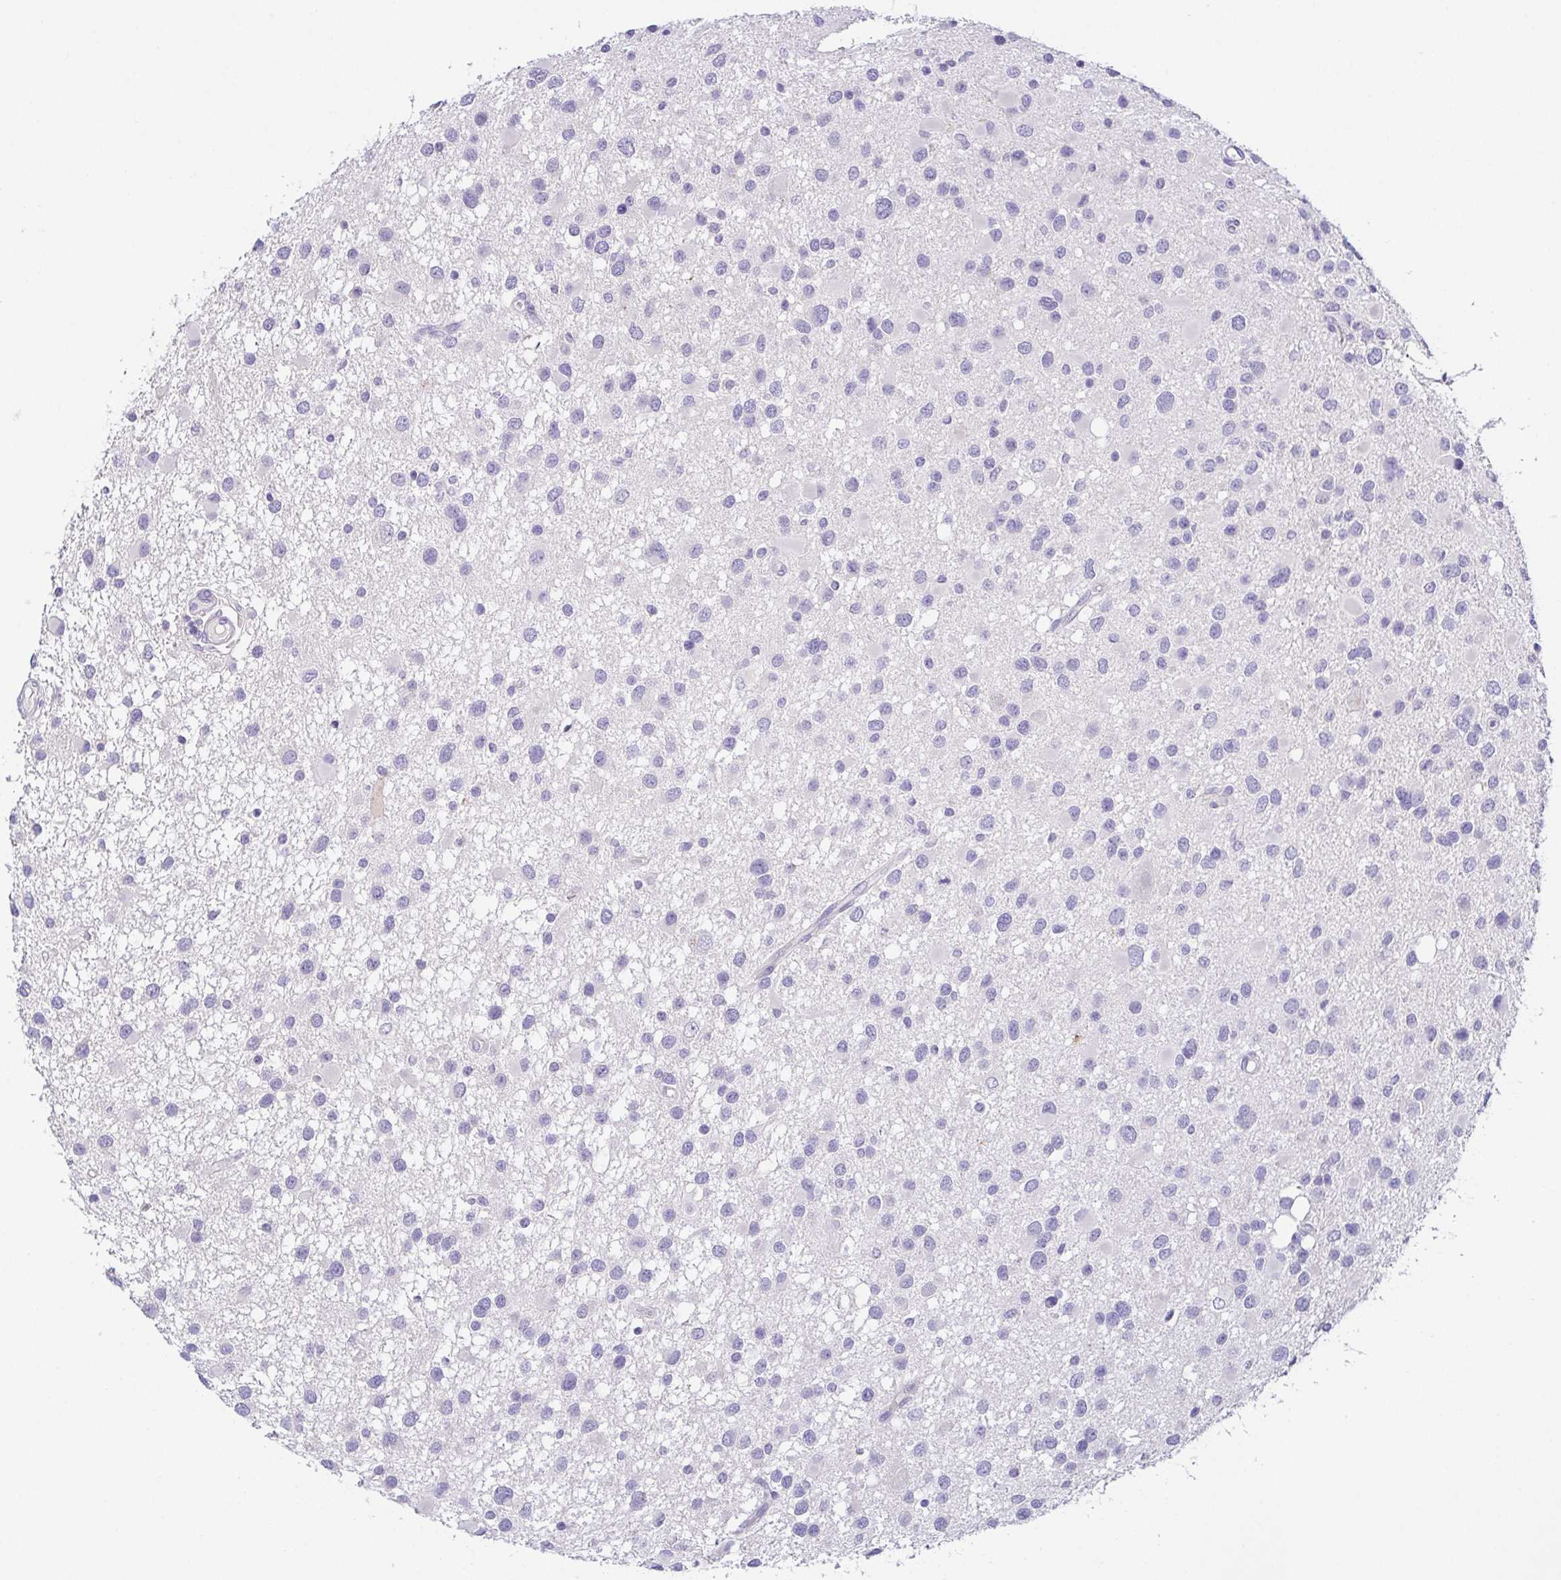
{"staining": {"intensity": "negative", "quantity": "none", "location": "none"}, "tissue": "glioma", "cell_type": "Tumor cells", "image_type": "cancer", "snomed": [{"axis": "morphology", "description": "Glioma, malignant, Low grade"}, {"axis": "topography", "description": "Brain"}], "caption": "Immunohistochemistry (IHC) of human malignant low-grade glioma displays no expression in tumor cells.", "gene": "HAPLN2", "patient": {"sex": "female", "age": 32}}